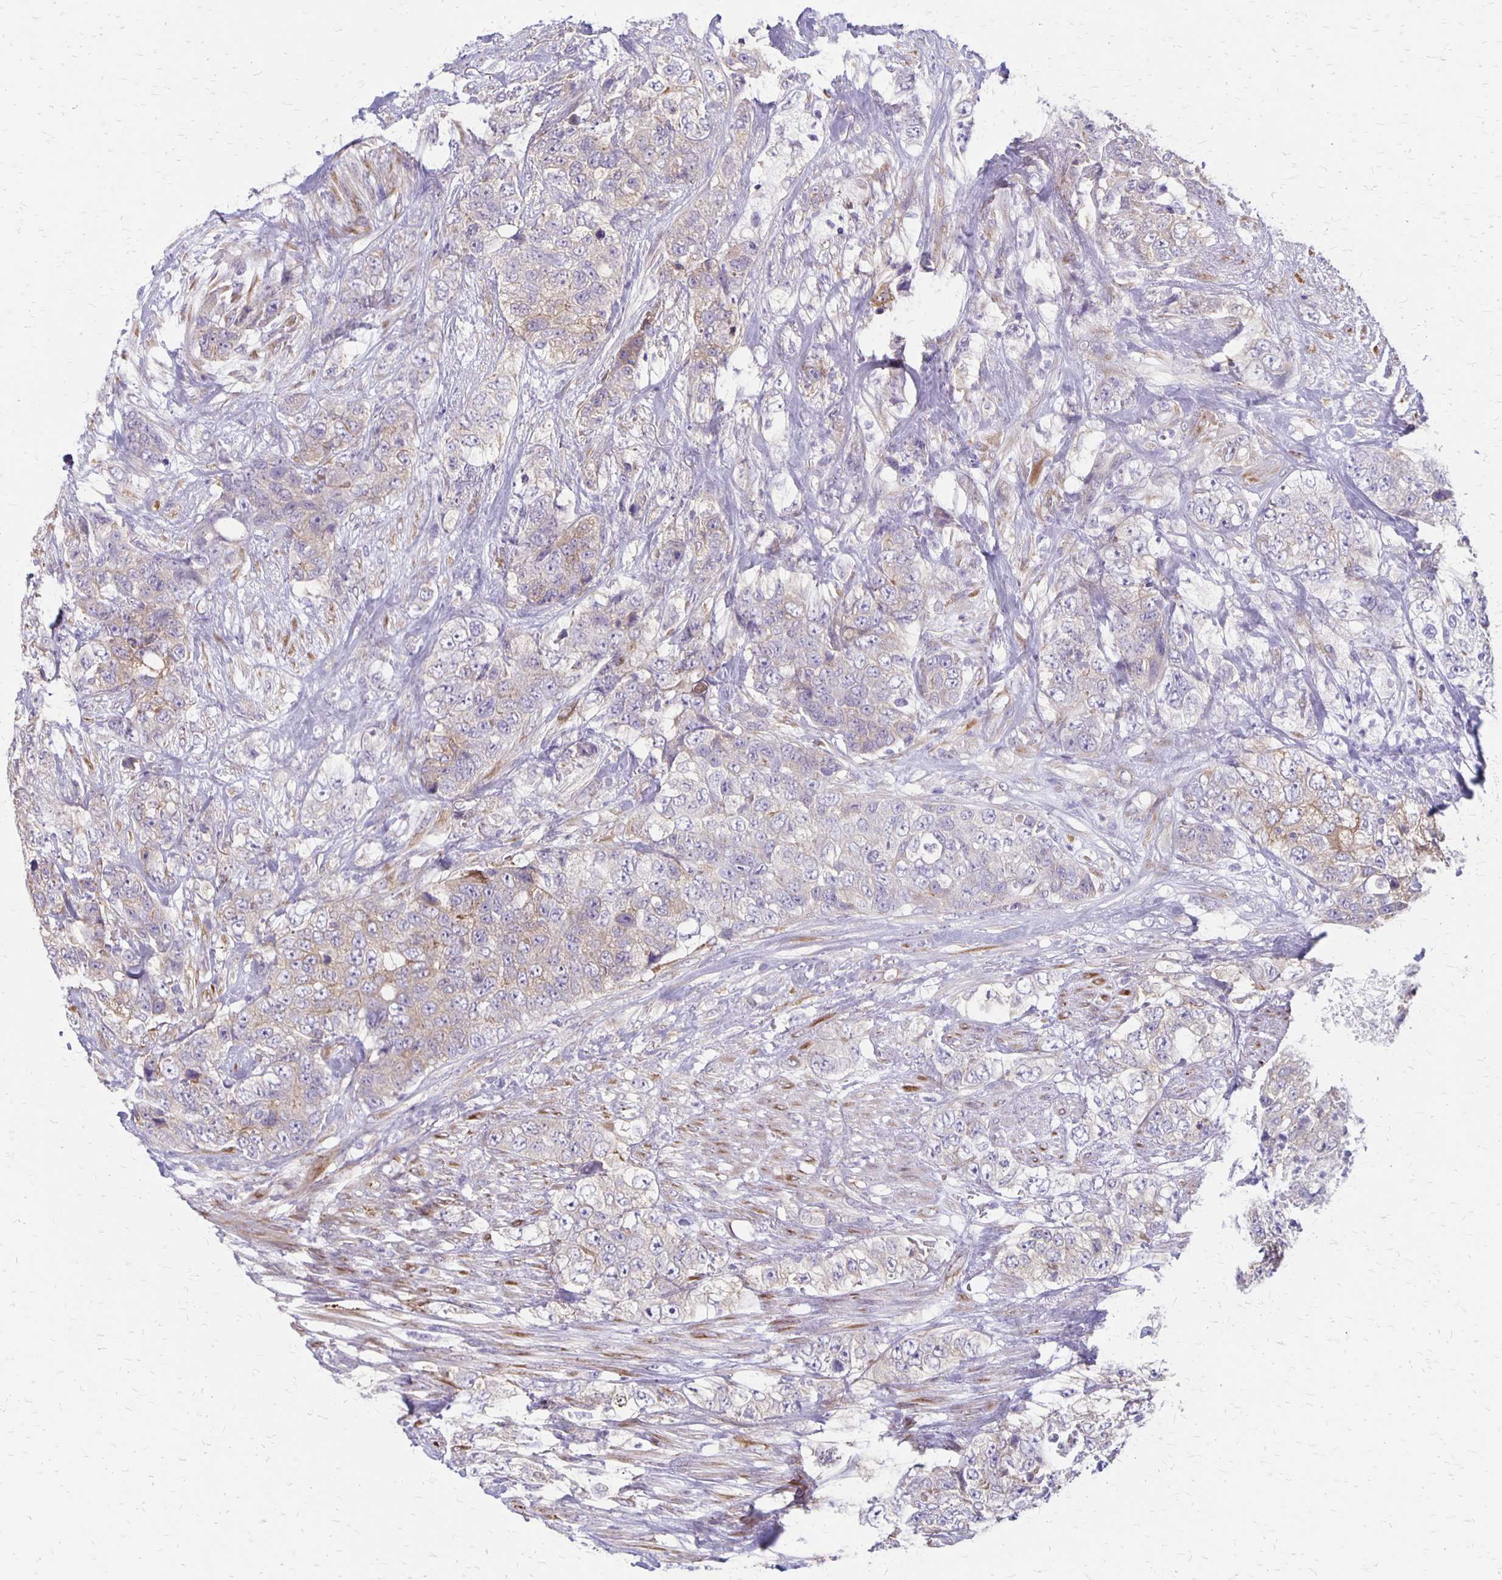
{"staining": {"intensity": "negative", "quantity": "none", "location": "none"}, "tissue": "urothelial cancer", "cell_type": "Tumor cells", "image_type": "cancer", "snomed": [{"axis": "morphology", "description": "Urothelial carcinoma, High grade"}, {"axis": "topography", "description": "Urinary bladder"}], "caption": "The micrograph demonstrates no staining of tumor cells in high-grade urothelial carcinoma.", "gene": "HOMER1", "patient": {"sex": "female", "age": 78}}